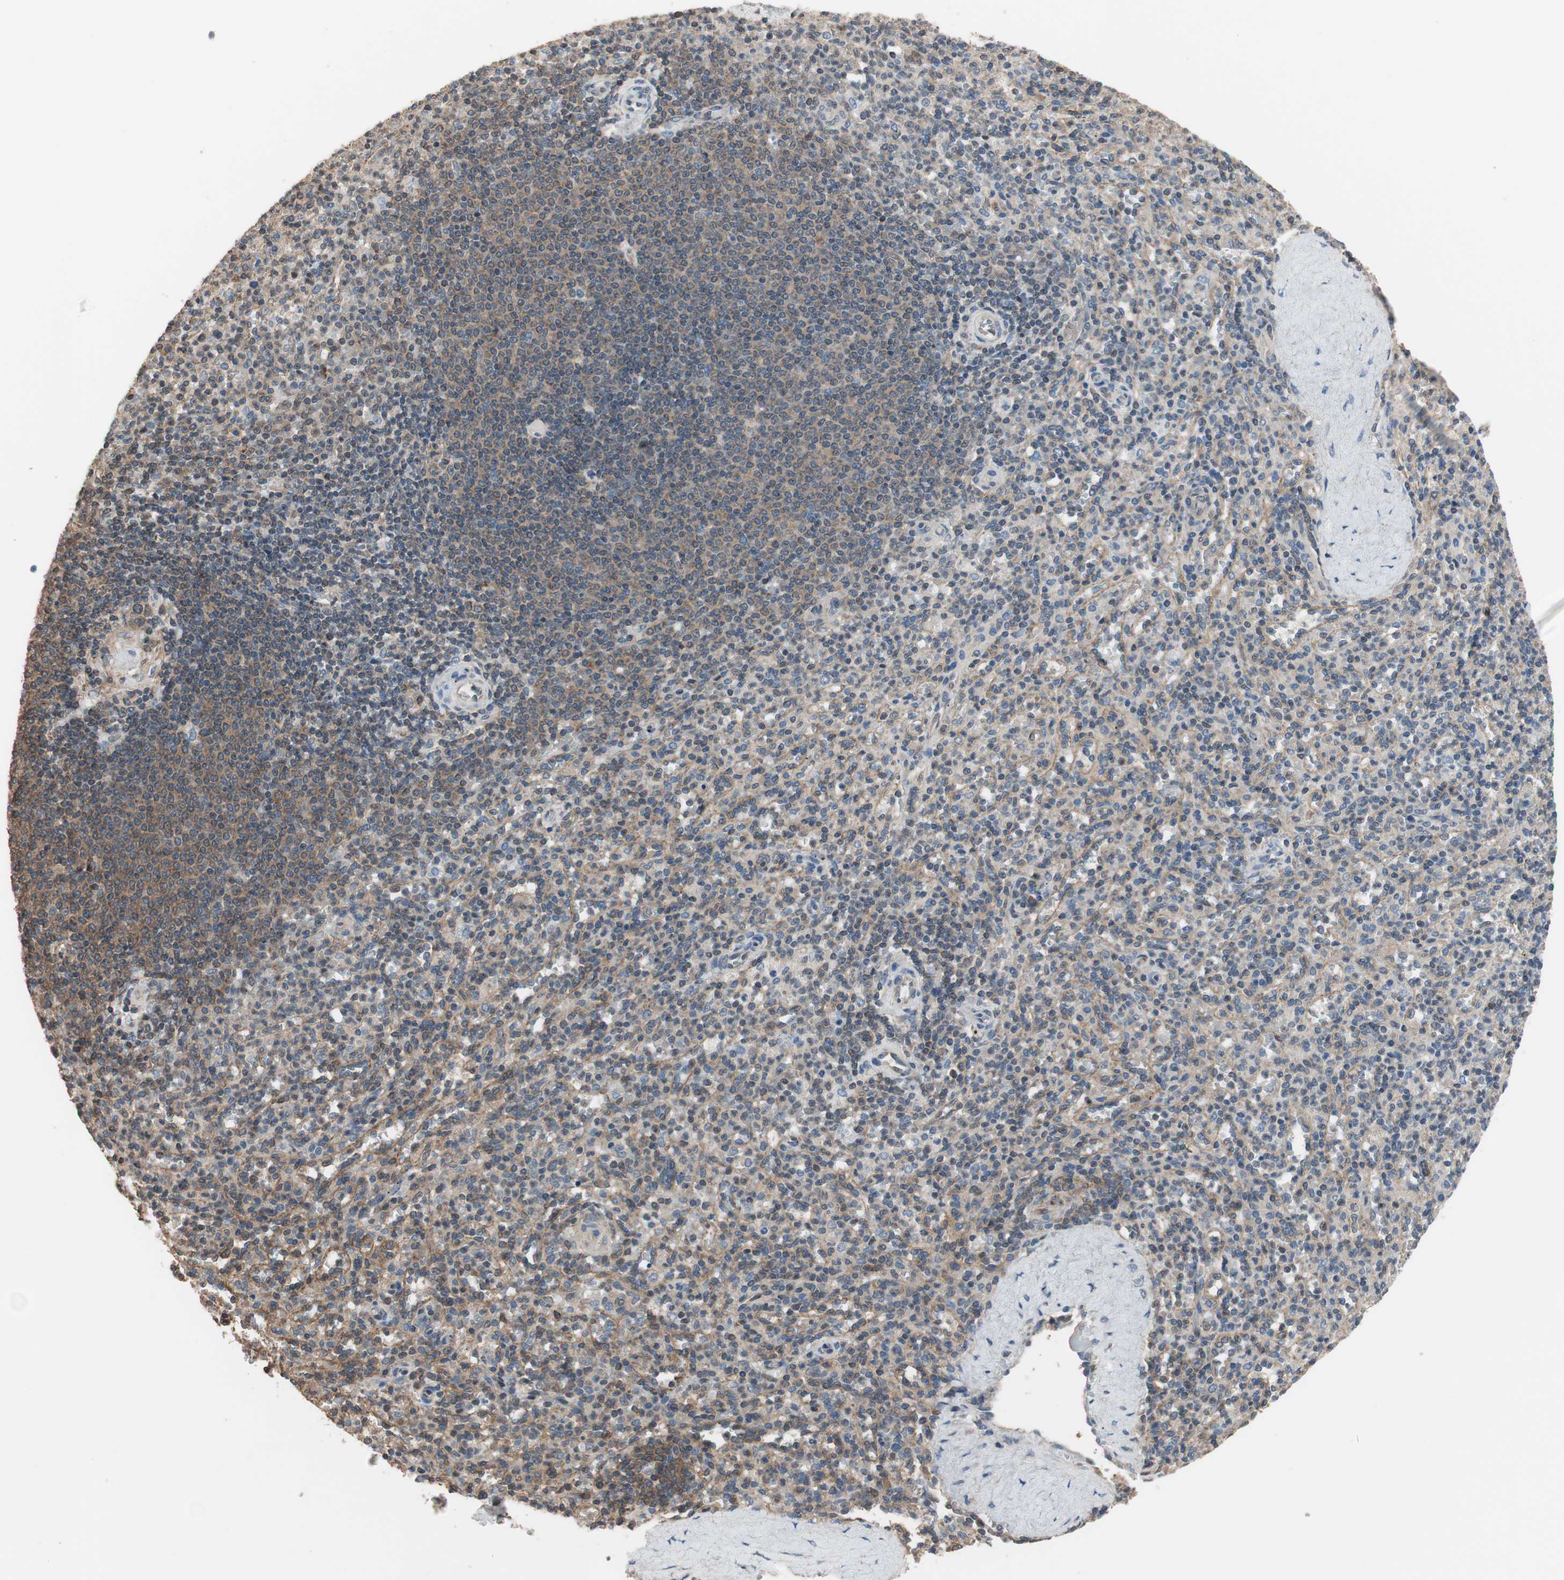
{"staining": {"intensity": "weak", "quantity": ">75%", "location": "cytoplasmic/membranous"}, "tissue": "spleen", "cell_type": "Cells in red pulp", "image_type": "normal", "snomed": [{"axis": "morphology", "description": "Normal tissue, NOS"}, {"axis": "topography", "description": "Spleen"}], "caption": "Protein staining of benign spleen demonstrates weak cytoplasmic/membranous staining in about >75% of cells in red pulp. The protein of interest is shown in brown color, while the nuclei are stained blue.", "gene": "MAP4K2", "patient": {"sex": "male", "age": 36}}